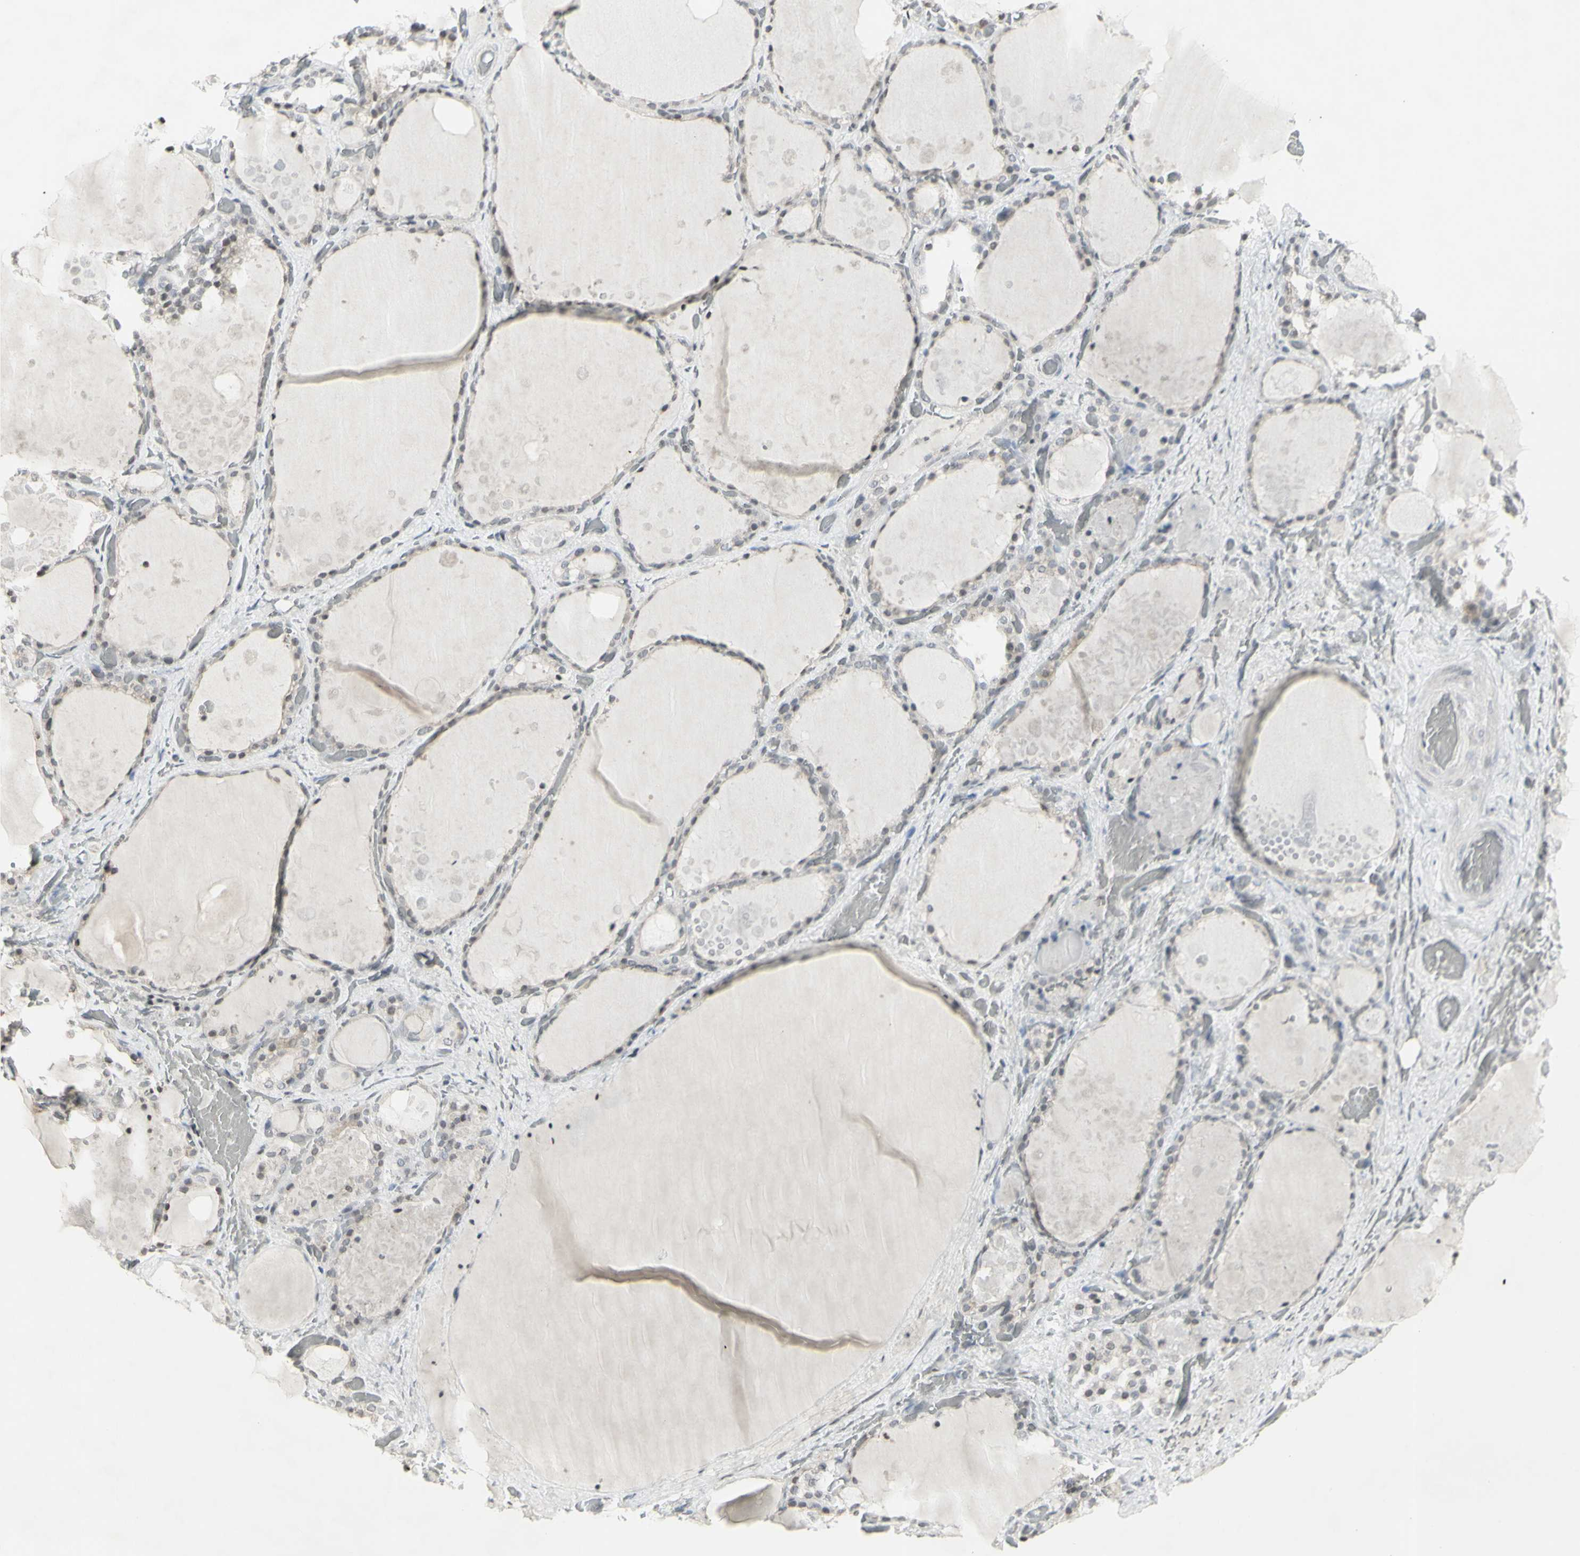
{"staining": {"intensity": "negative", "quantity": "none", "location": "none"}, "tissue": "thyroid gland", "cell_type": "Glandular cells", "image_type": "normal", "snomed": [{"axis": "morphology", "description": "Normal tissue, NOS"}, {"axis": "topography", "description": "Thyroid gland"}], "caption": "An immunohistochemistry image of unremarkable thyroid gland is shown. There is no staining in glandular cells of thyroid gland.", "gene": "MUC5AC", "patient": {"sex": "male", "age": 61}}